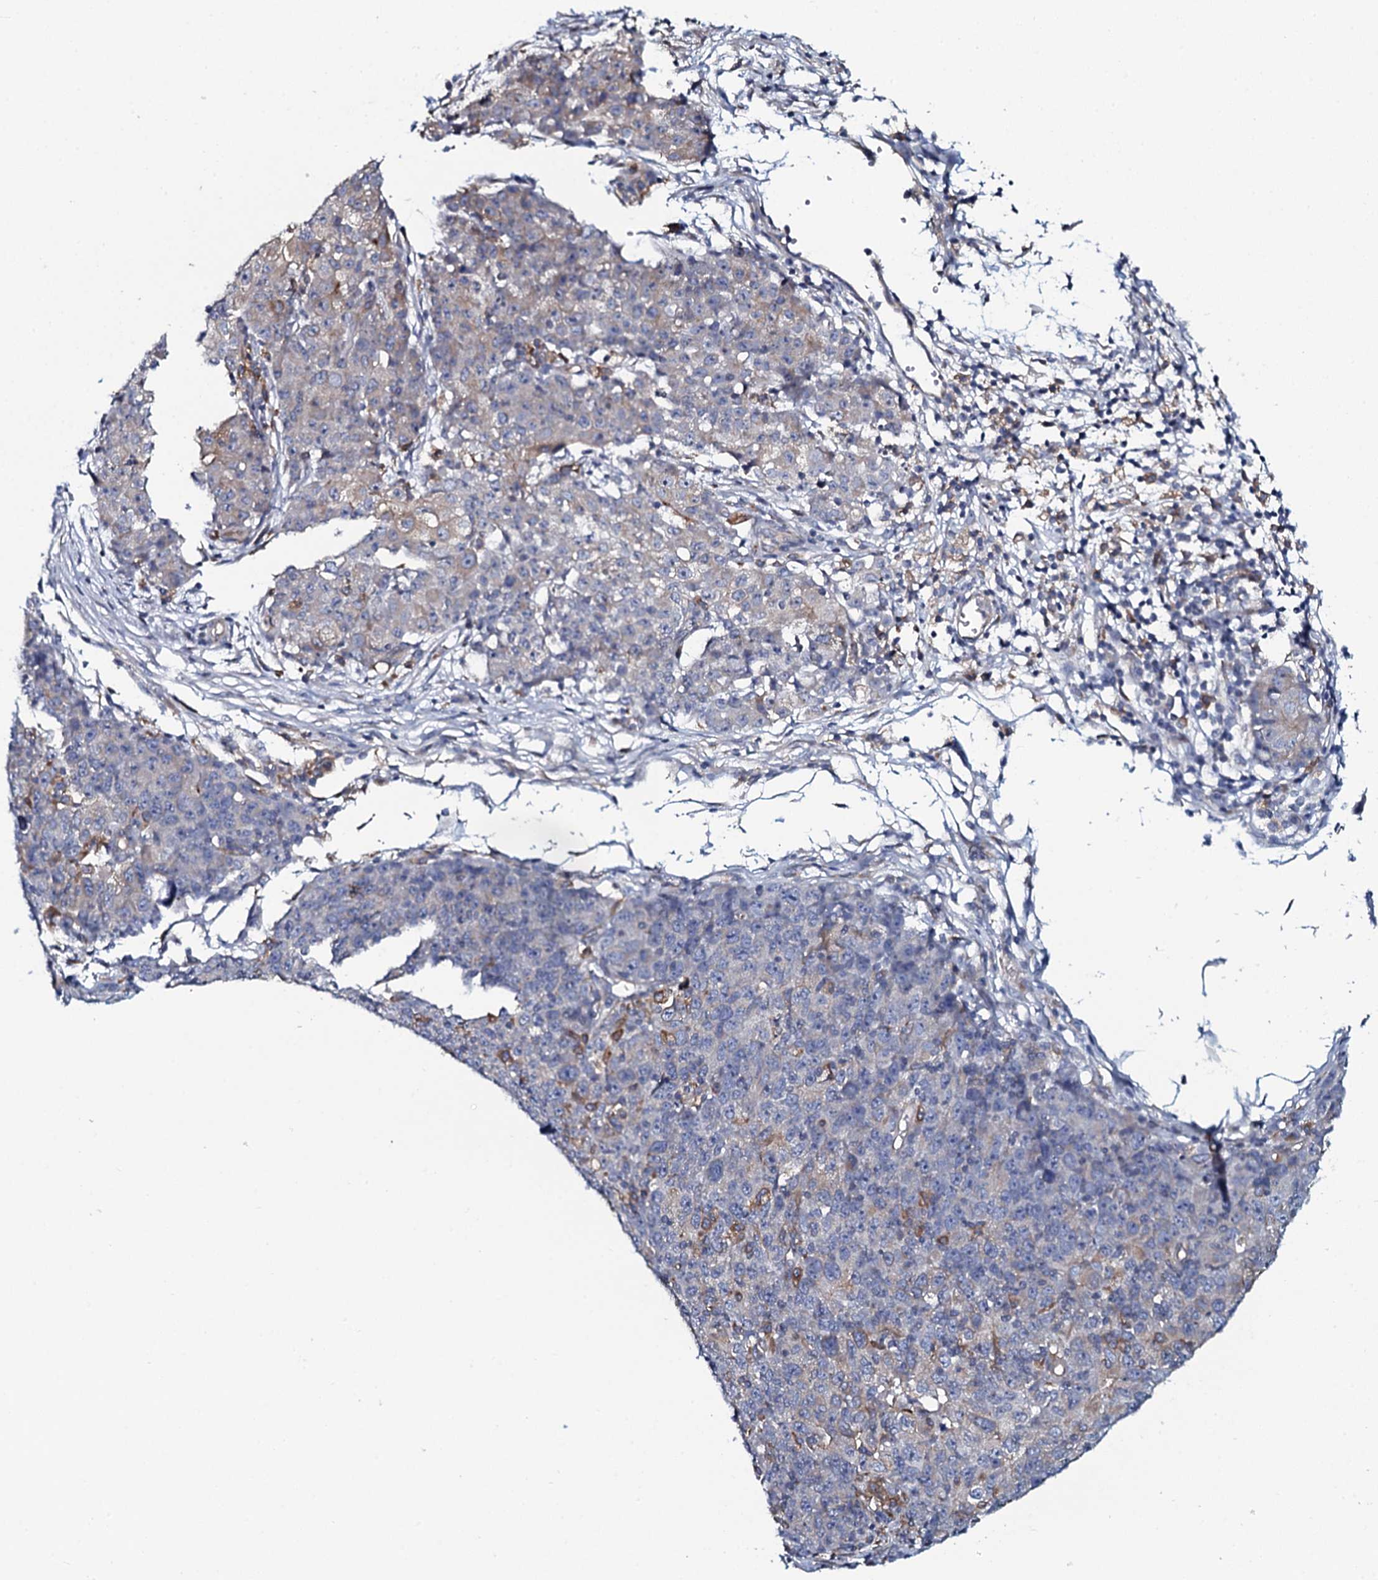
{"staining": {"intensity": "weak", "quantity": "<25%", "location": "cytoplasmic/membranous"}, "tissue": "ovarian cancer", "cell_type": "Tumor cells", "image_type": "cancer", "snomed": [{"axis": "morphology", "description": "Carcinoma, endometroid"}, {"axis": "topography", "description": "Ovary"}], "caption": "Tumor cells show no significant protein positivity in ovarian cancer.", "gene": "TMEM151A", "patient": {"sex": "female", "age": 42}}